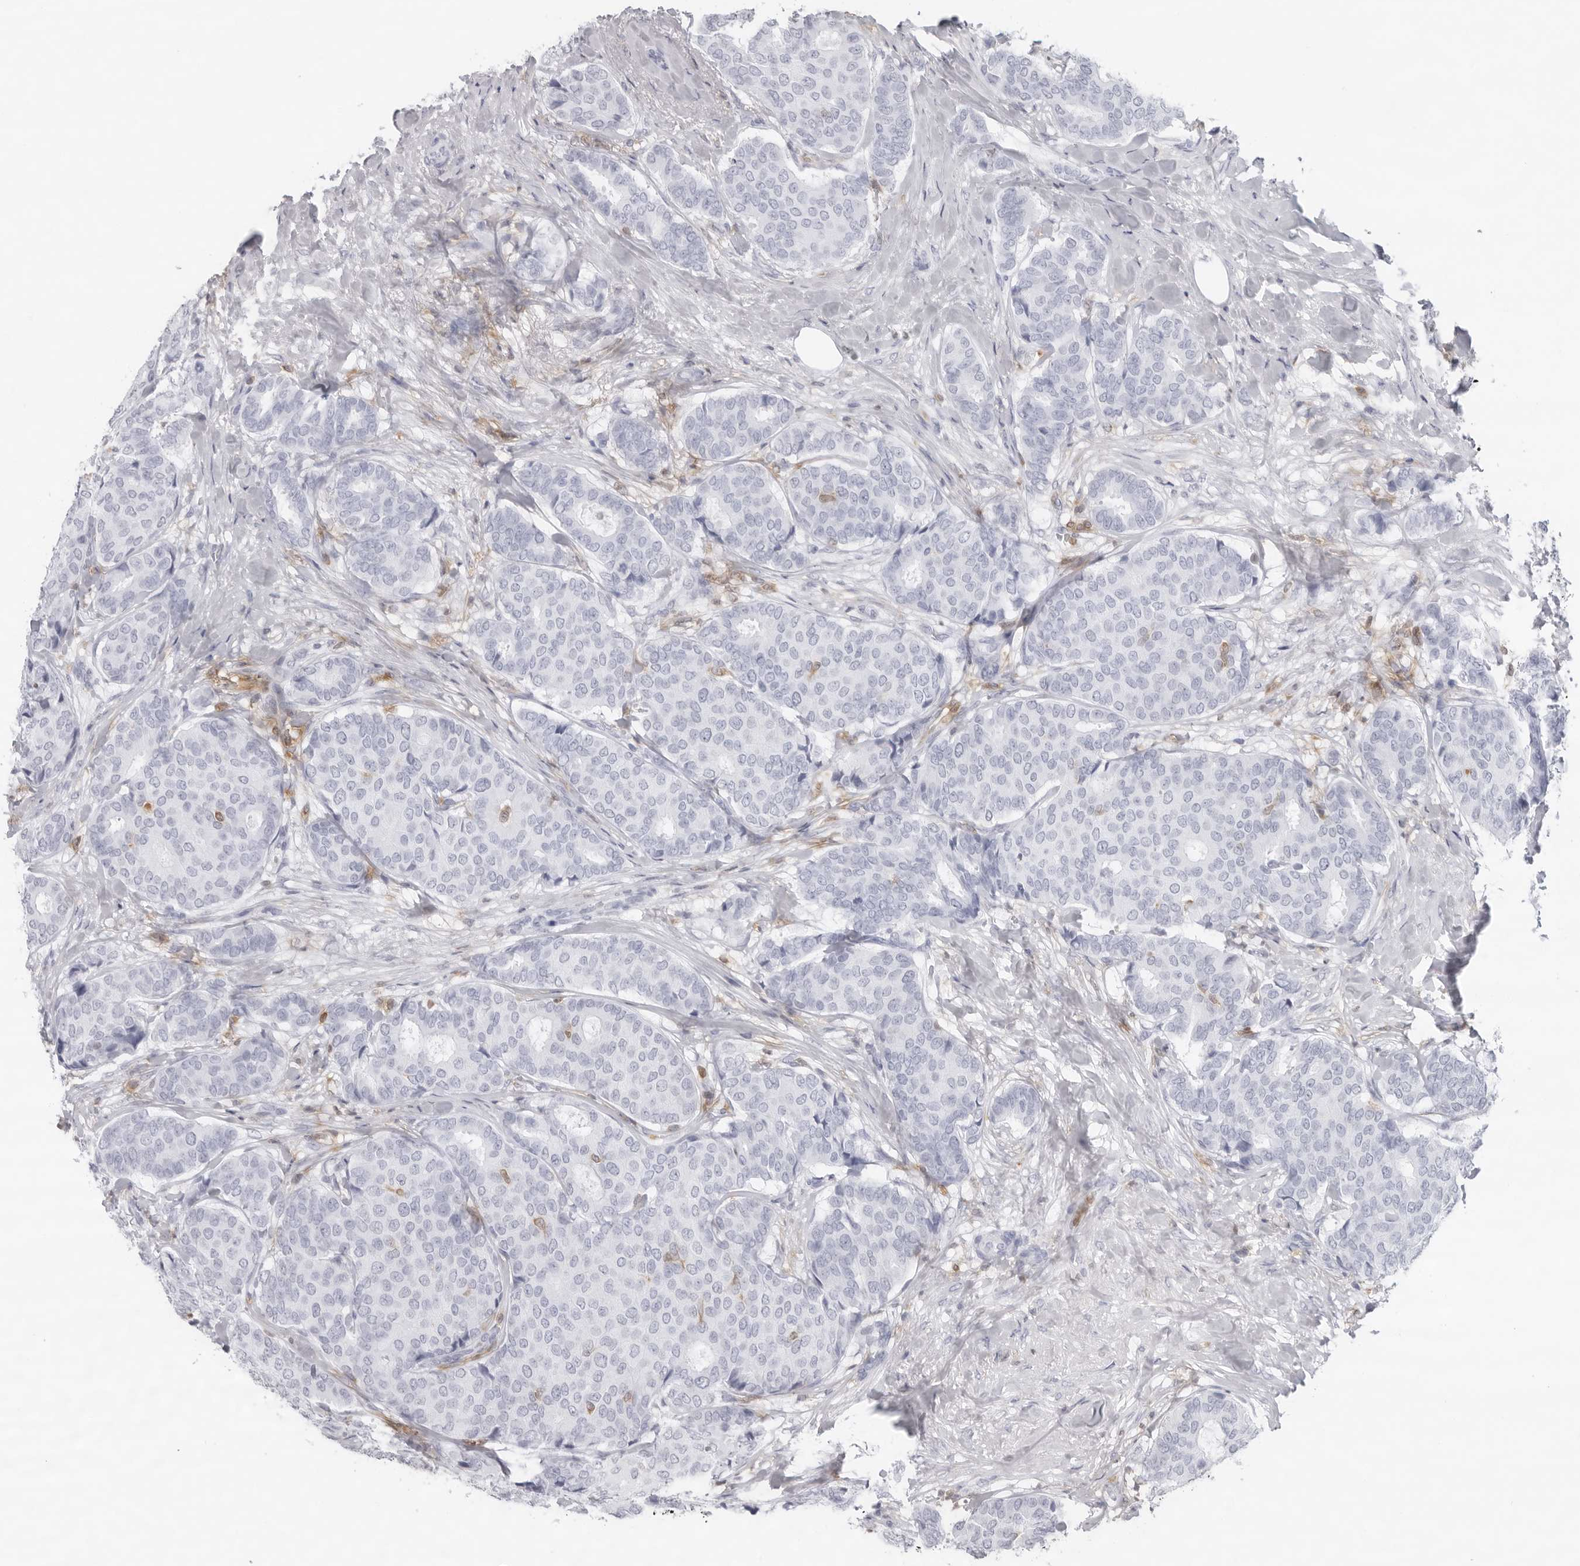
{"staining": {"intensity": "negative", "quantity": "none", "location": "none"}, "tissue": "breast cancer", "cell_type": "Tumor cells", "image_type": "cancer", "snomed": [{"axis": "morphology", "description": "Duct carcinoma"}, {"axis": "topography", "description": "Breast"}], "caption": "IHC histopathology image of human breast invasive ductal carcinoma stained for a protein (brown), which displays no staining in tumor cells. (Stains: DAB (3,3'-diaminobenzidine) immunohistochemistry with hematoxylin counter stain, Microscopy: brightfield microscopy at high magnification).", "gene": "FMNL1", "patient": {"sex": "female", "age": 75}}